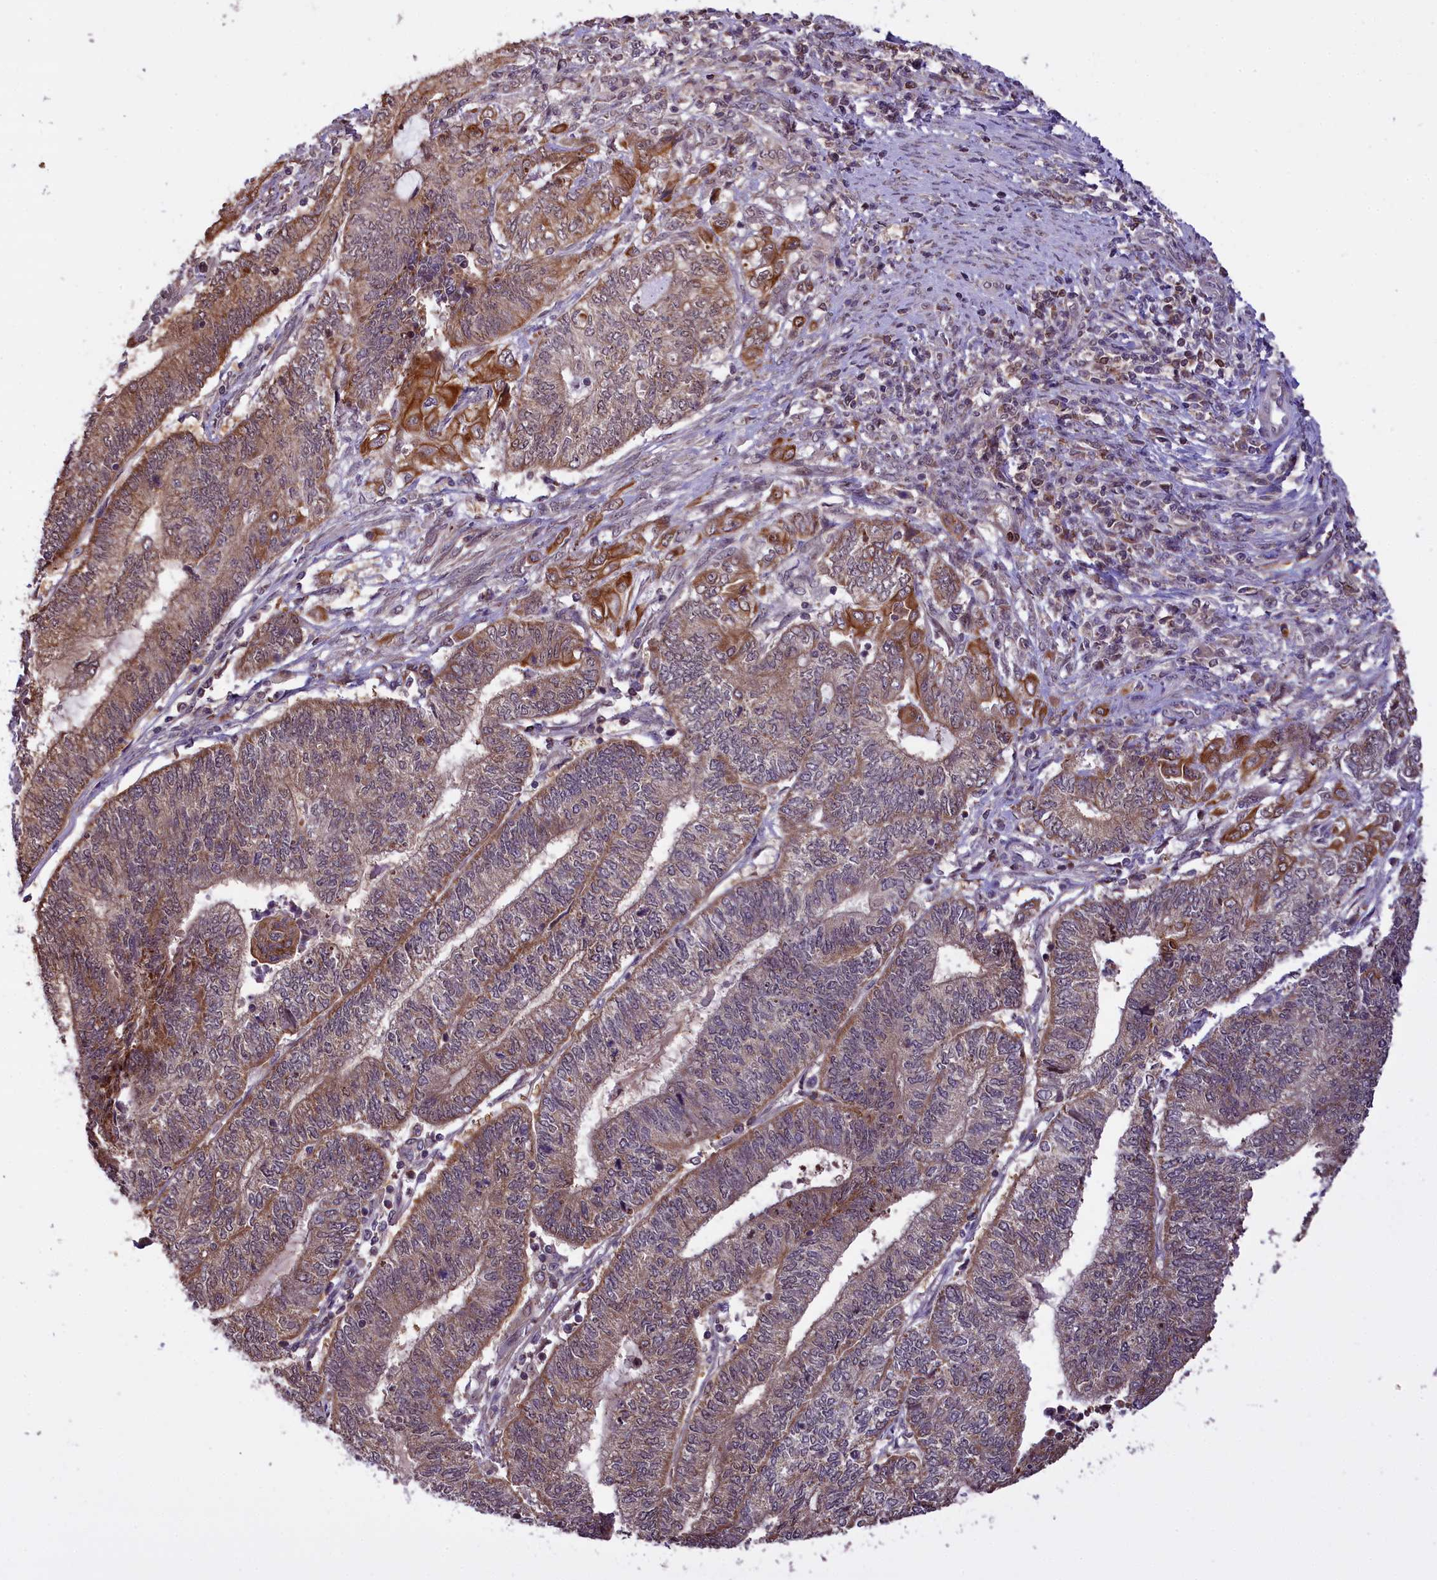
{"staining": {"intensity": "moderate", "quantity": "<25%", "location": "cytoplasmic/membranous"}, "tissue": "endometrial cancer", "cell_type": "Tumor cells", "image_type": "cancer", "snomed": [{"axis": "morphology", "description": "Adenocarcinoma, NOS"}, {"axis": "topography", "description": "Uterus"}, {"axis": "topography", "description": "Endometrium"}], "caption": "Tumor cells display moderate cytoplasmic/membranous positivity in about <25% of cells in adenocarcinoma (endometrial).", "gene": "CARD8", "patient": {"sex": "female", "age": 70}}